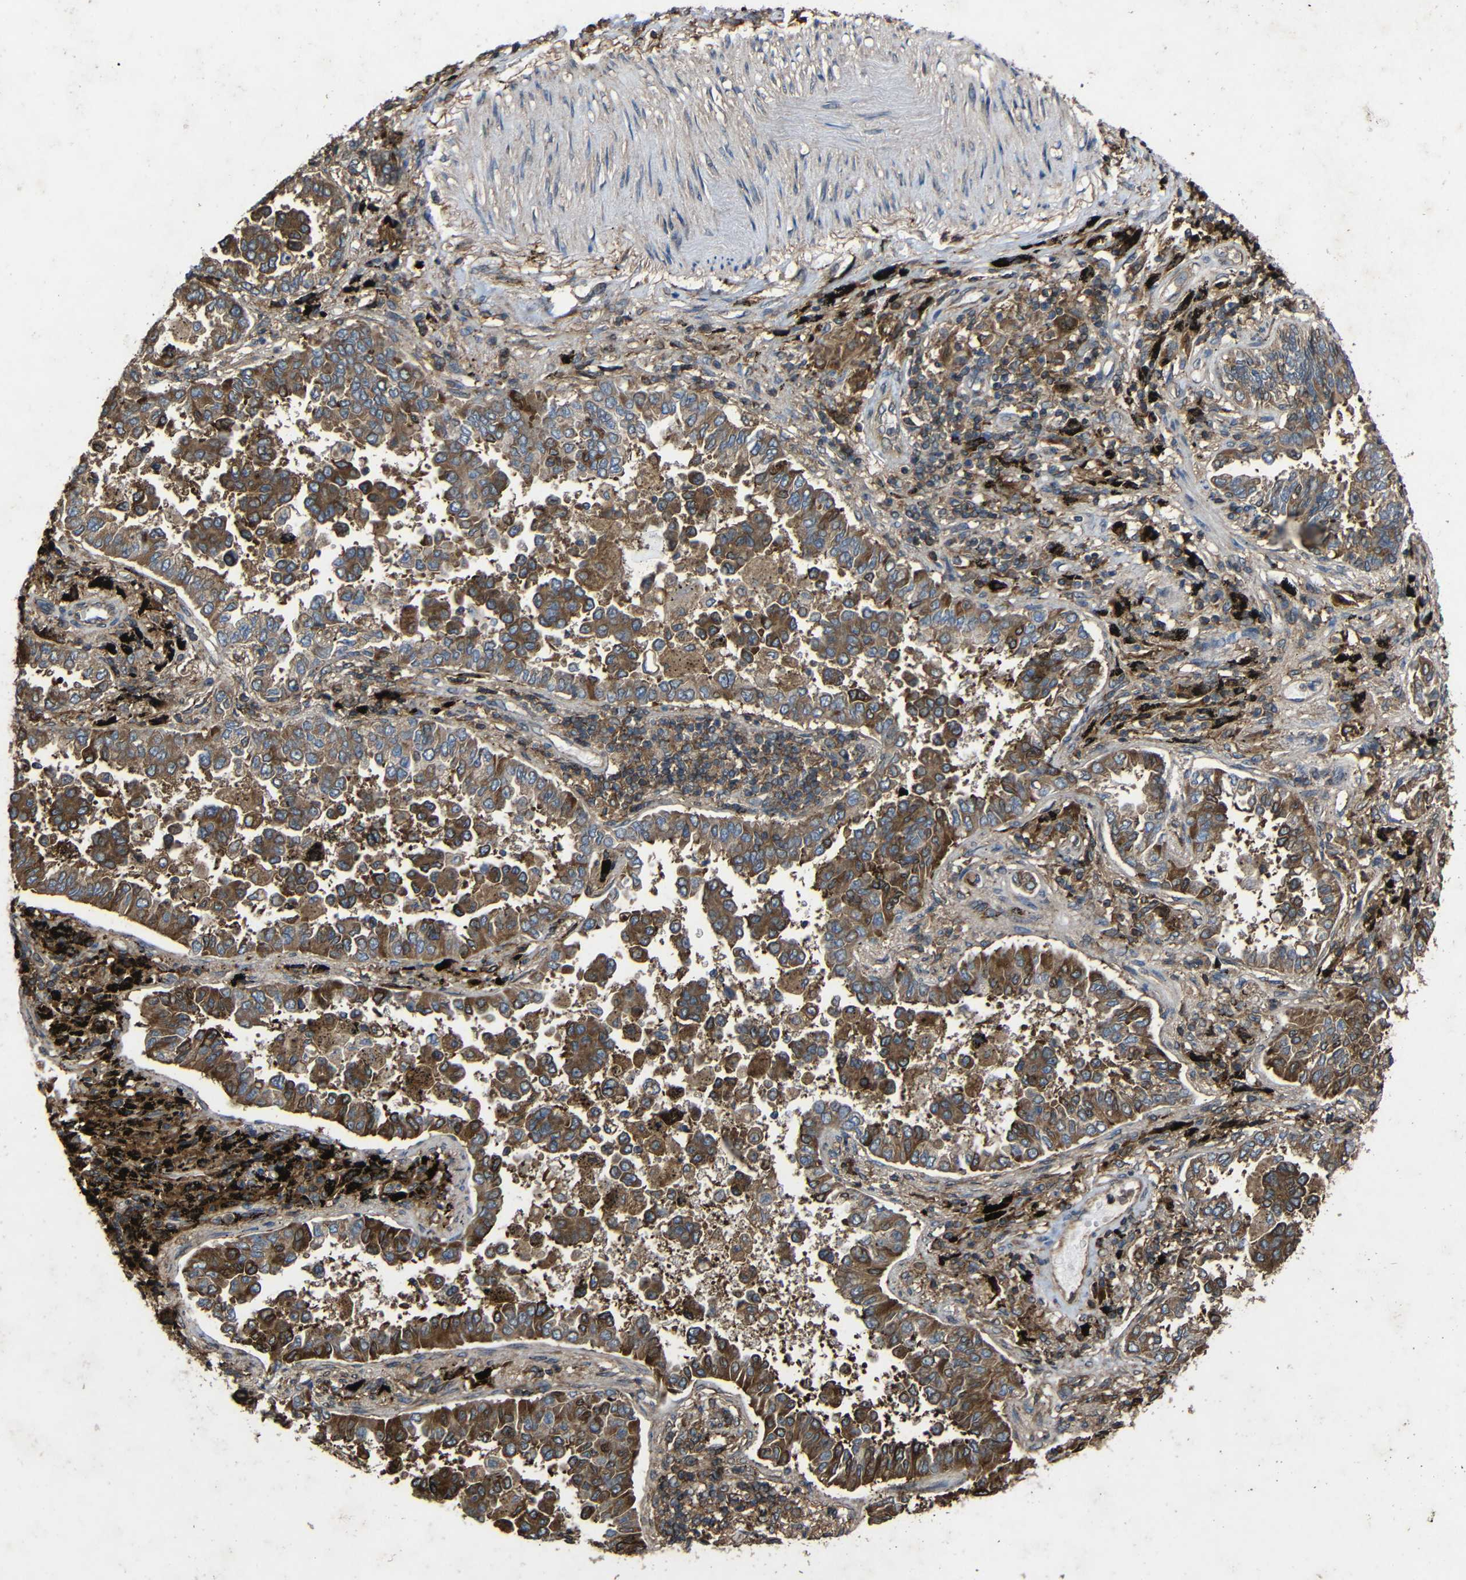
{"staining": {"intensity": "moderate", "quantity": ">75%", "location": "cytoplasmic/membranous"}, "tissue": "lung cancer", "cell_type": "Tumor cells", "image_type": "cancer", "snomed": [{"axis": "morphology", "description": "Normal tissue, NOS"}, {"axis": "morphology", "description": "Adenocarcinoma, NOS"}, {"axis": "topography", "description": "Lung"}], "caption": "Moderate cytoplasmic/membranous positivity for a protein is appreciated in approximately >75% of tumor cells of adenocarcinoma (lung) using immunohistochemistry (IHC).", "gene": "TREM2", "patient": {"sex": "male", "age": 59}}